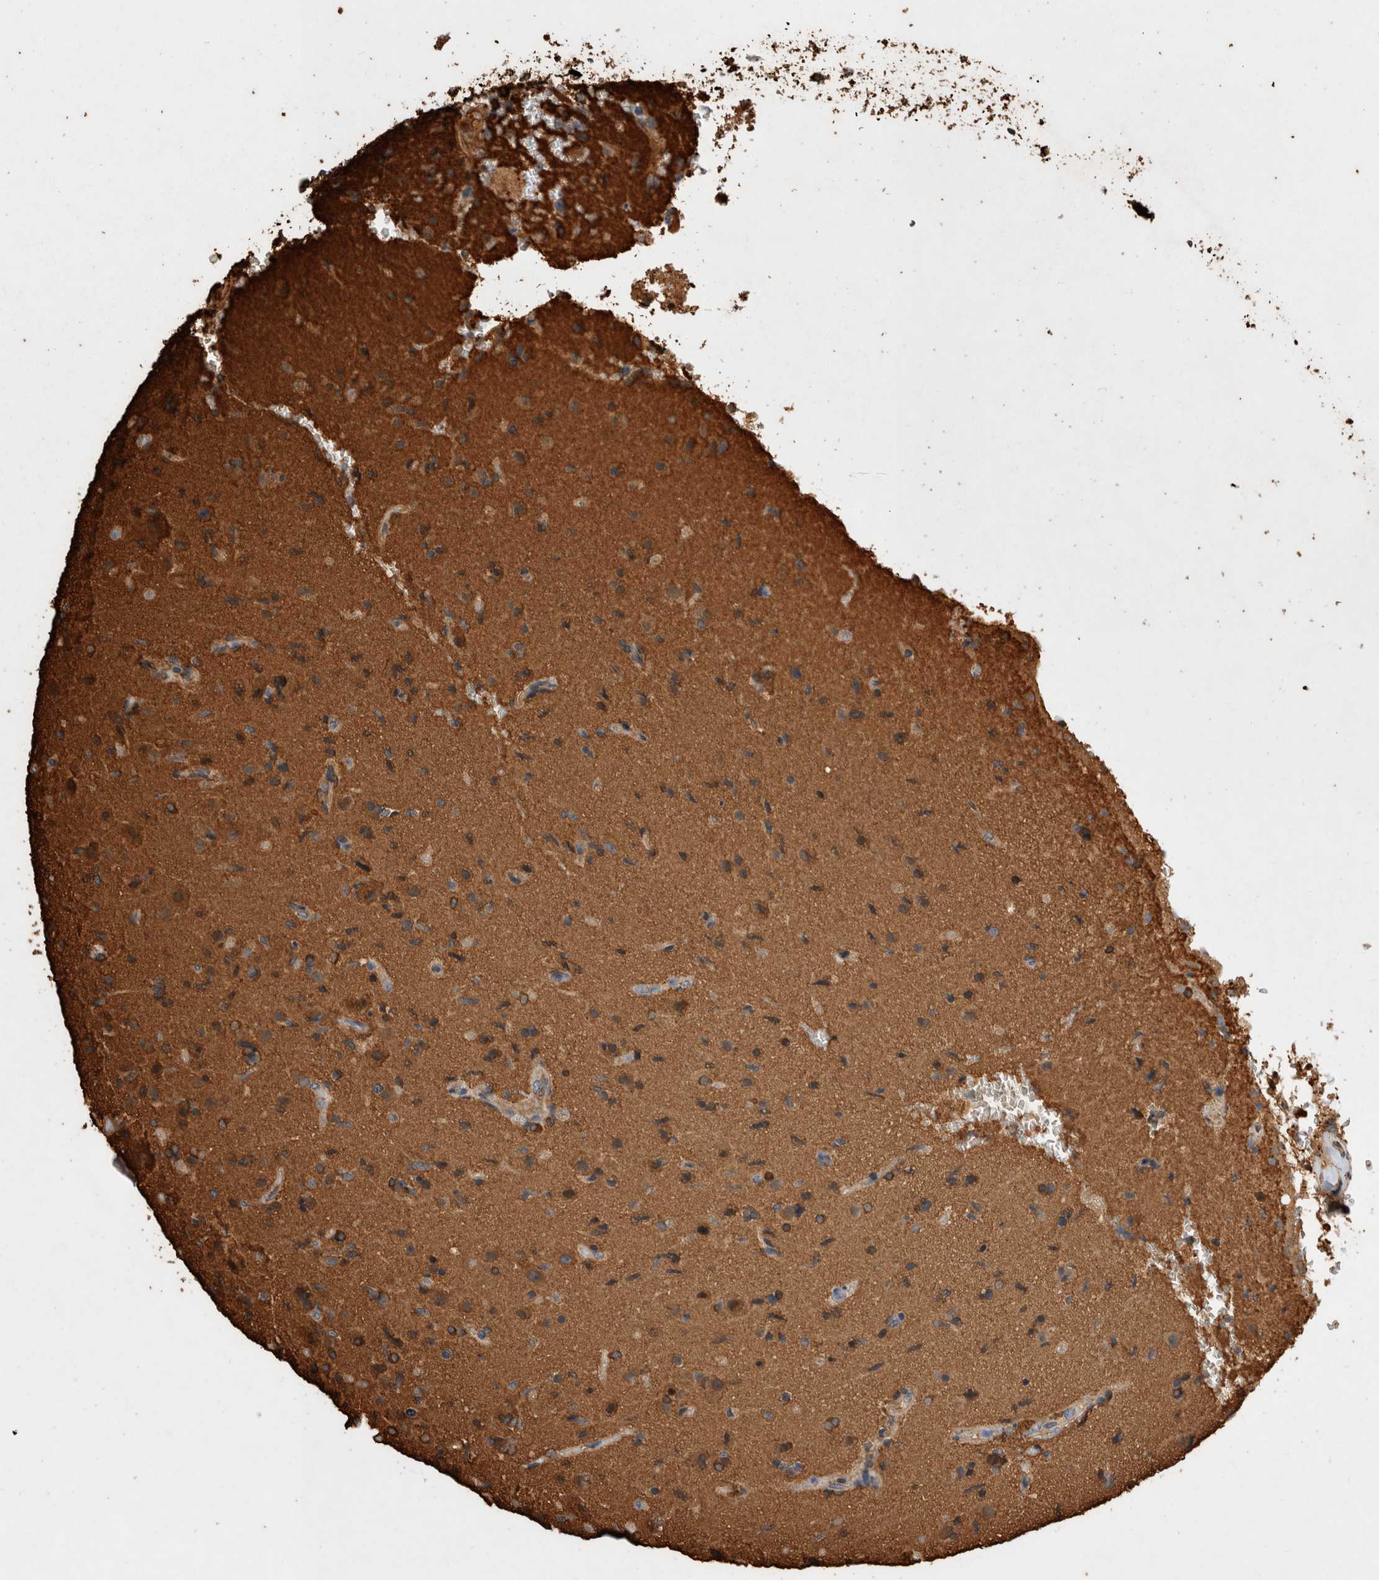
{"staining": {"intensity": "weak", "quantity": "<25%", "location": "cytoplasmic/membranous"}, "tissue": "glioma", "cell_type": "Tumor cells", "image_type": "cancer", "snomed": [{"axis": "morphology", "description": "Glioma, malignant, High grade"}, {"axis": "topography", "description": "Brain"}], "caption": "Tumor cells are negative for brown protein staining in glioma.", "gene": "ZNF397", "patient": {"sex": "male", "age": 72}}